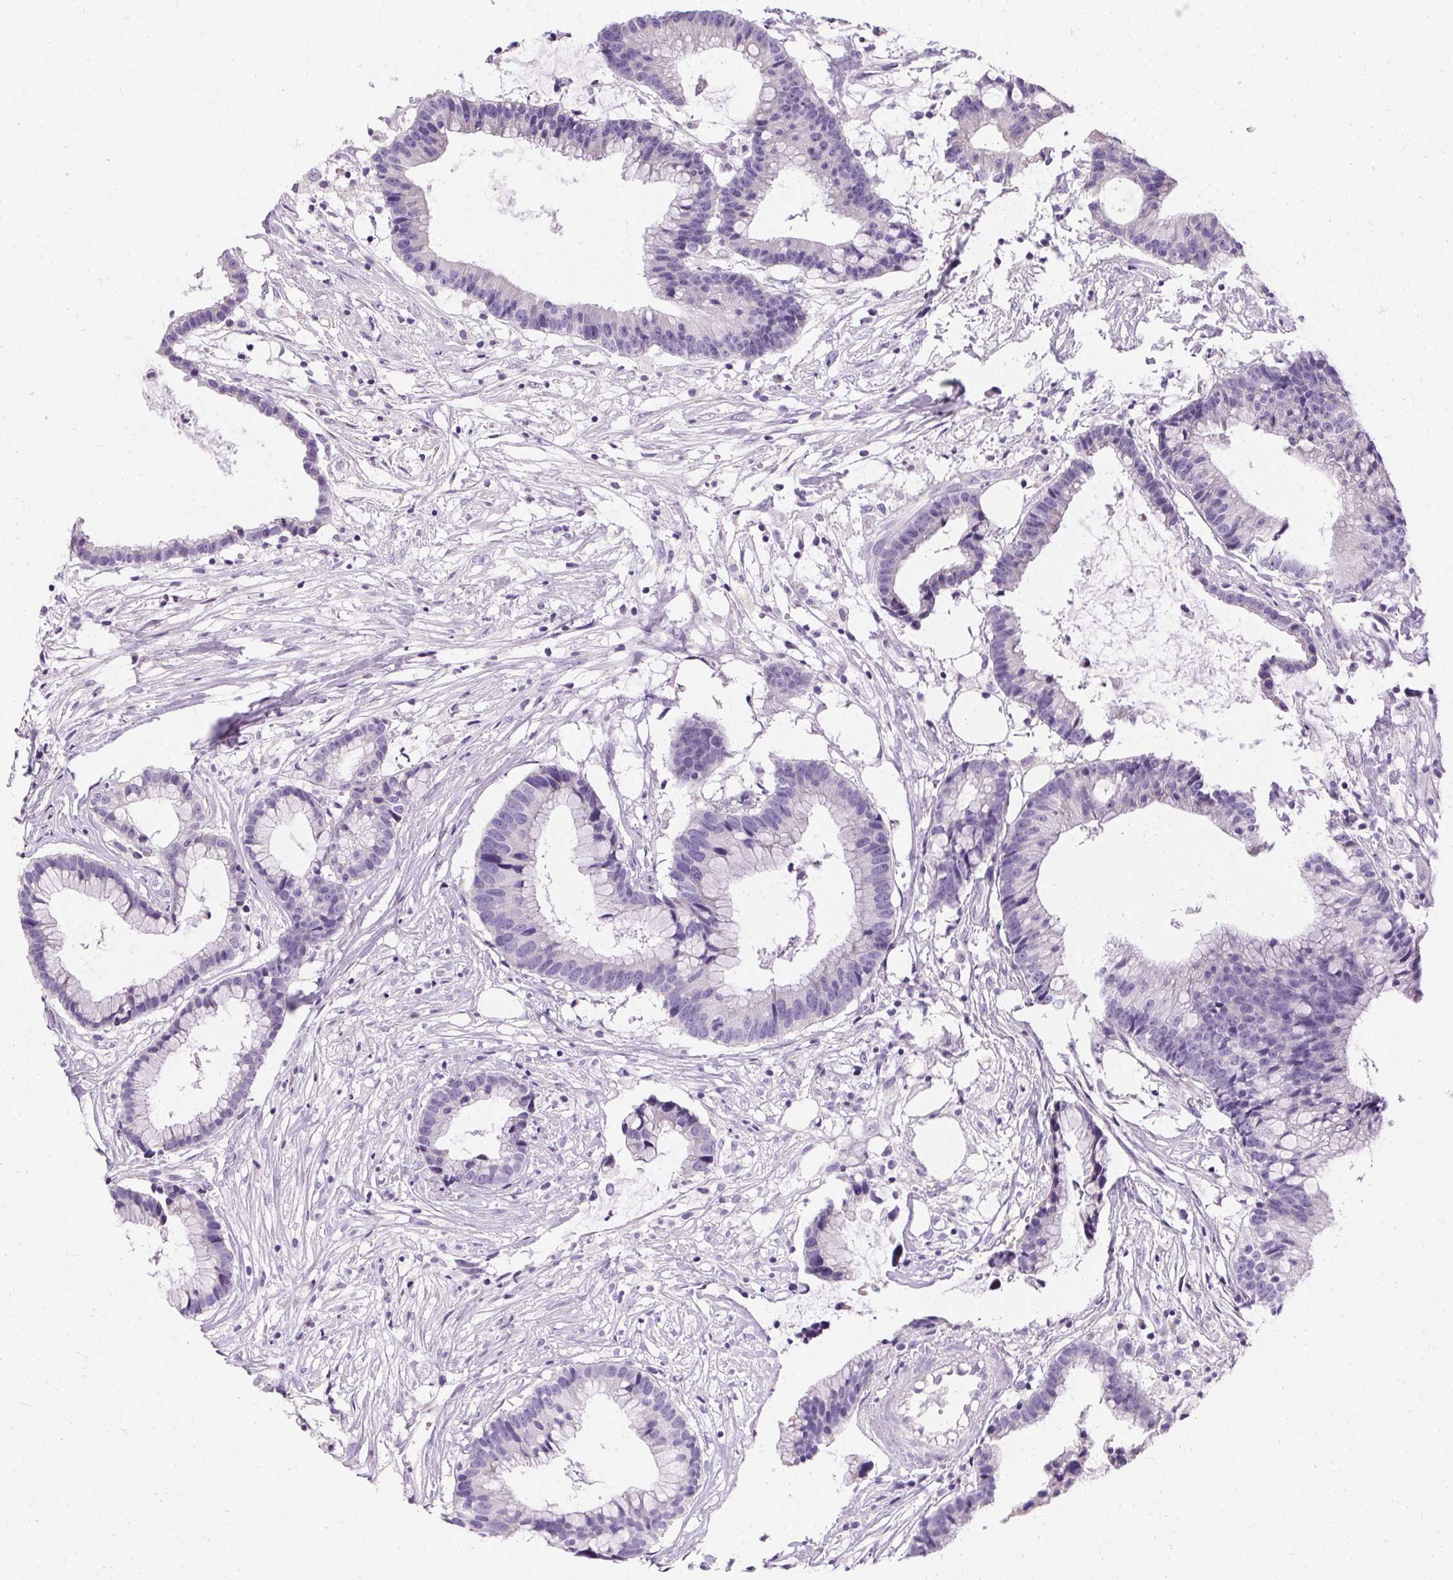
{"staining": {"intensity": "negative", "quantity": "none", "location": "none"}, "tissue": "colorectal cancer", "cell_type": "Tumor cells", "image_type": "cancer", "snomed": [{"axis": "morphology", "description": "Adenocarcinoma, NOS"}, {"axis": "topography", "description": "Colon"}], "caption": "This micrograph is of adenocarcinoma (colorectal) stained with IHC to label a protein in brown with the nuclei are counter-stained blue. There is no positivity in tumor cells.", "gene": "ASGR2", "patient": {"sex": "female", "age": 78}}